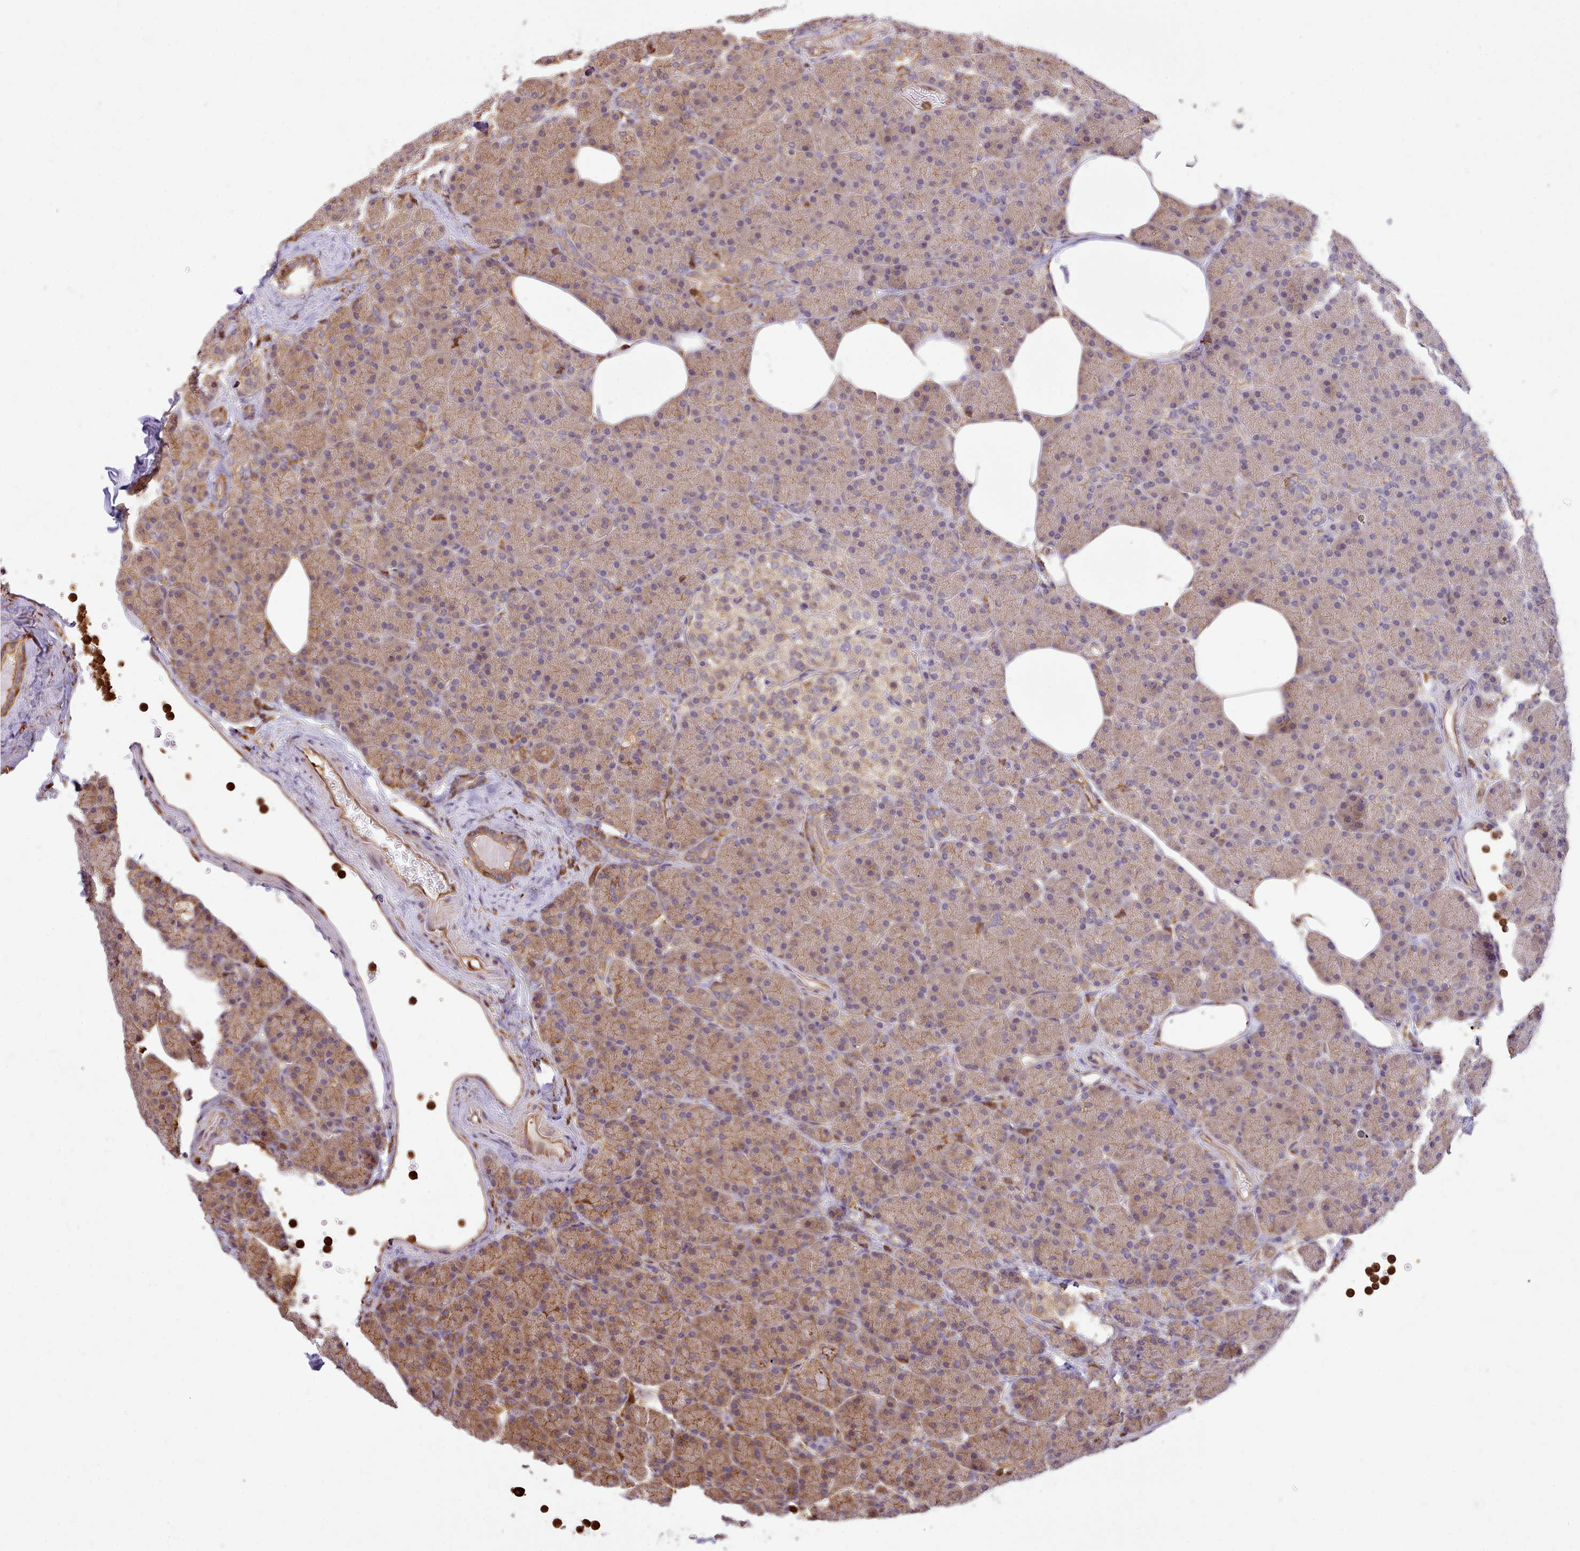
{"staining": {"intensity": "moderate", "quantity": ">75%", "location": "cytoplasmic/membranous"}, "tissue": "pancreas", "cell_type": "Exocrine glandular cells", "image_type": "normal", "snomed": [{"axis": "morphology", "description": "Normal tissue, NOS"}, {"axis": "topography", "description": "Pancreas"}], "caption": "IHC staining of unremarkable pancreas, which demonstrates medium levels of moderate cytoplasmic/membranous positivity in about >75% of exocrine glandular cells indicating moderate cytoplasmic/membranous protein expression. The staining was performed using DAB (3,3'-diaminobenzidine) (brown) for protein detection and nuclei were counterstained in hematoxylin (blue).", "gene": "CAPZA1", "patient": {"sex": "female", "age": 43}}